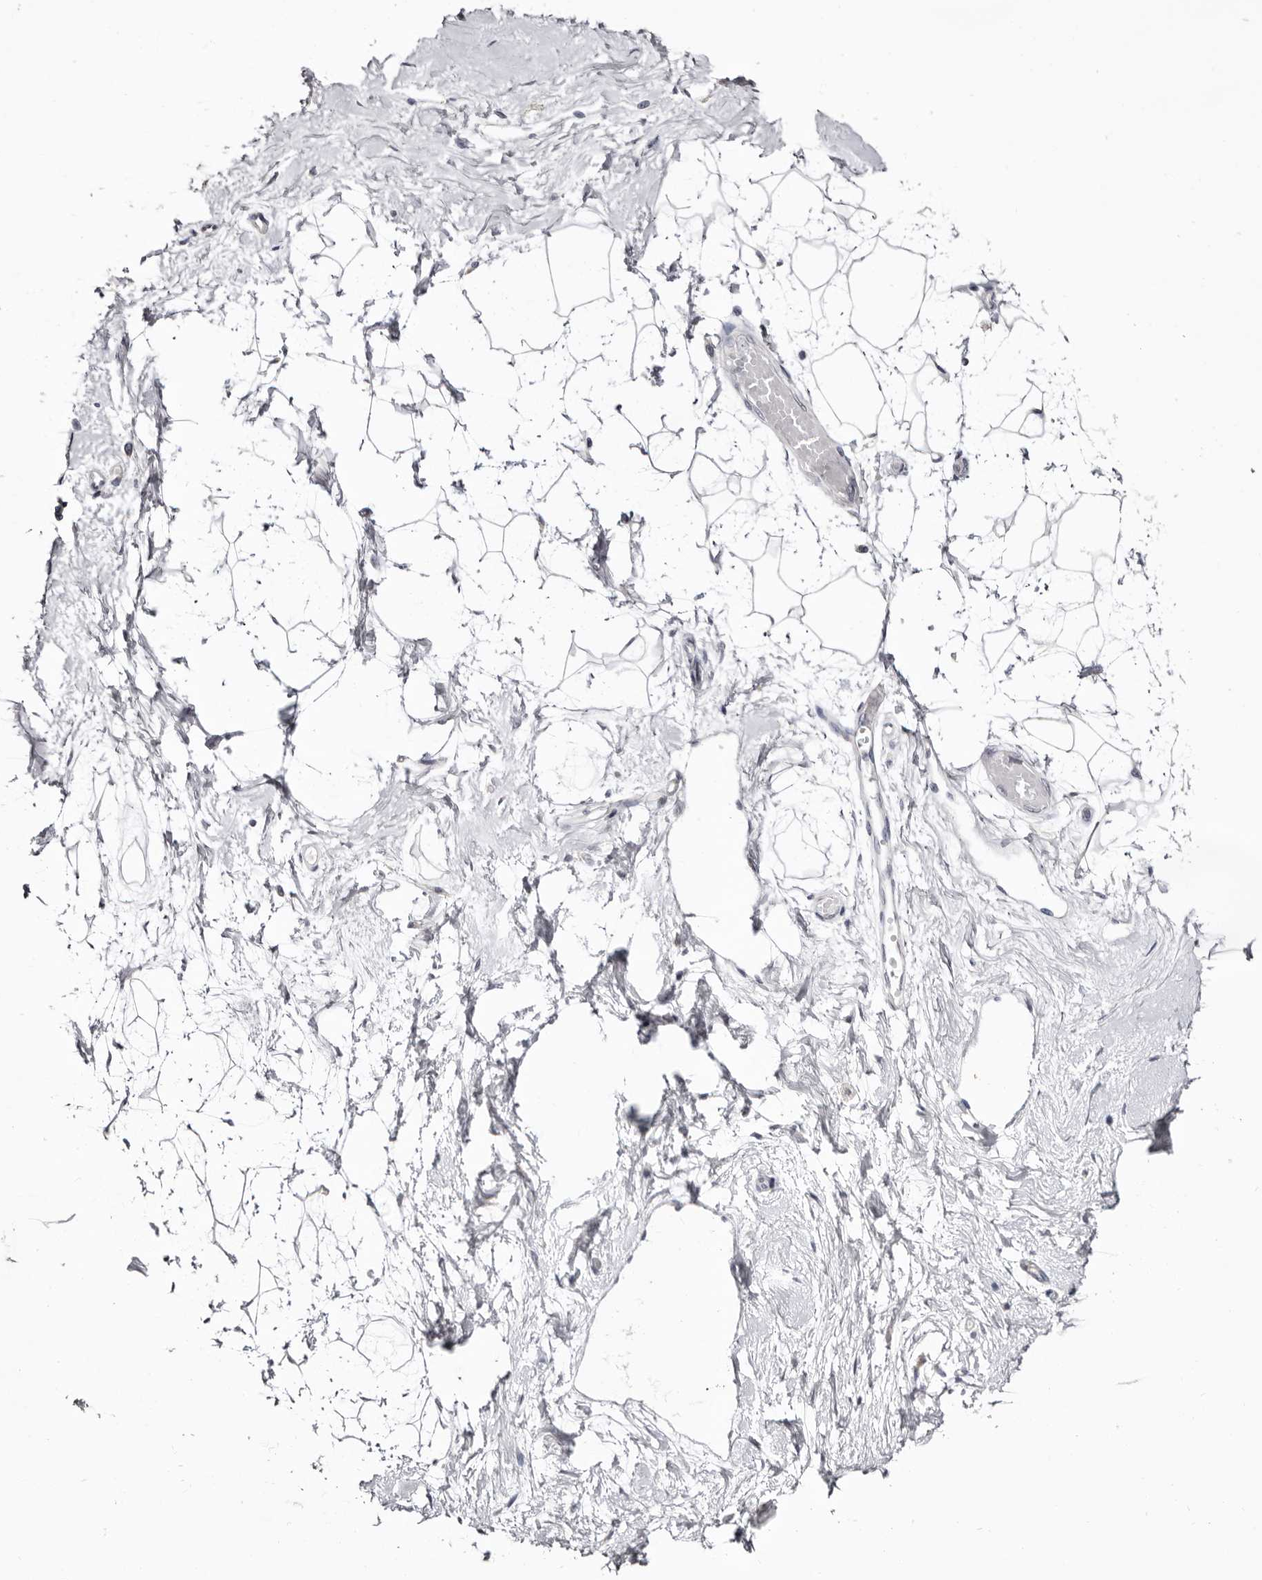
{"staining": {"intensity": "negative", "quantity": "none", "location": "none"}, "tissue": "breast", "cell_type": "Adipocytes", "image_type": "normal", "snomed": [{"axis": "morphology", "description": "Normal tissue, NOS"}, {"axis": "topography", "description": "Breast"}], "caption": "High magnification brightfield microscopy of unremarkable breast stained with DAB (3,3'-diaminobenzidine) (brown) and counterstained with hematoxylin (blue): adipocytes show no significant staining. (Stains: DAB immunohistochemistry (IHC) with hematoxylin counter stain, Microscopy: brightfield microscopy at high magnification).", "gene": "CASQ1", "patient": {"sex": "female", "age": 45}}